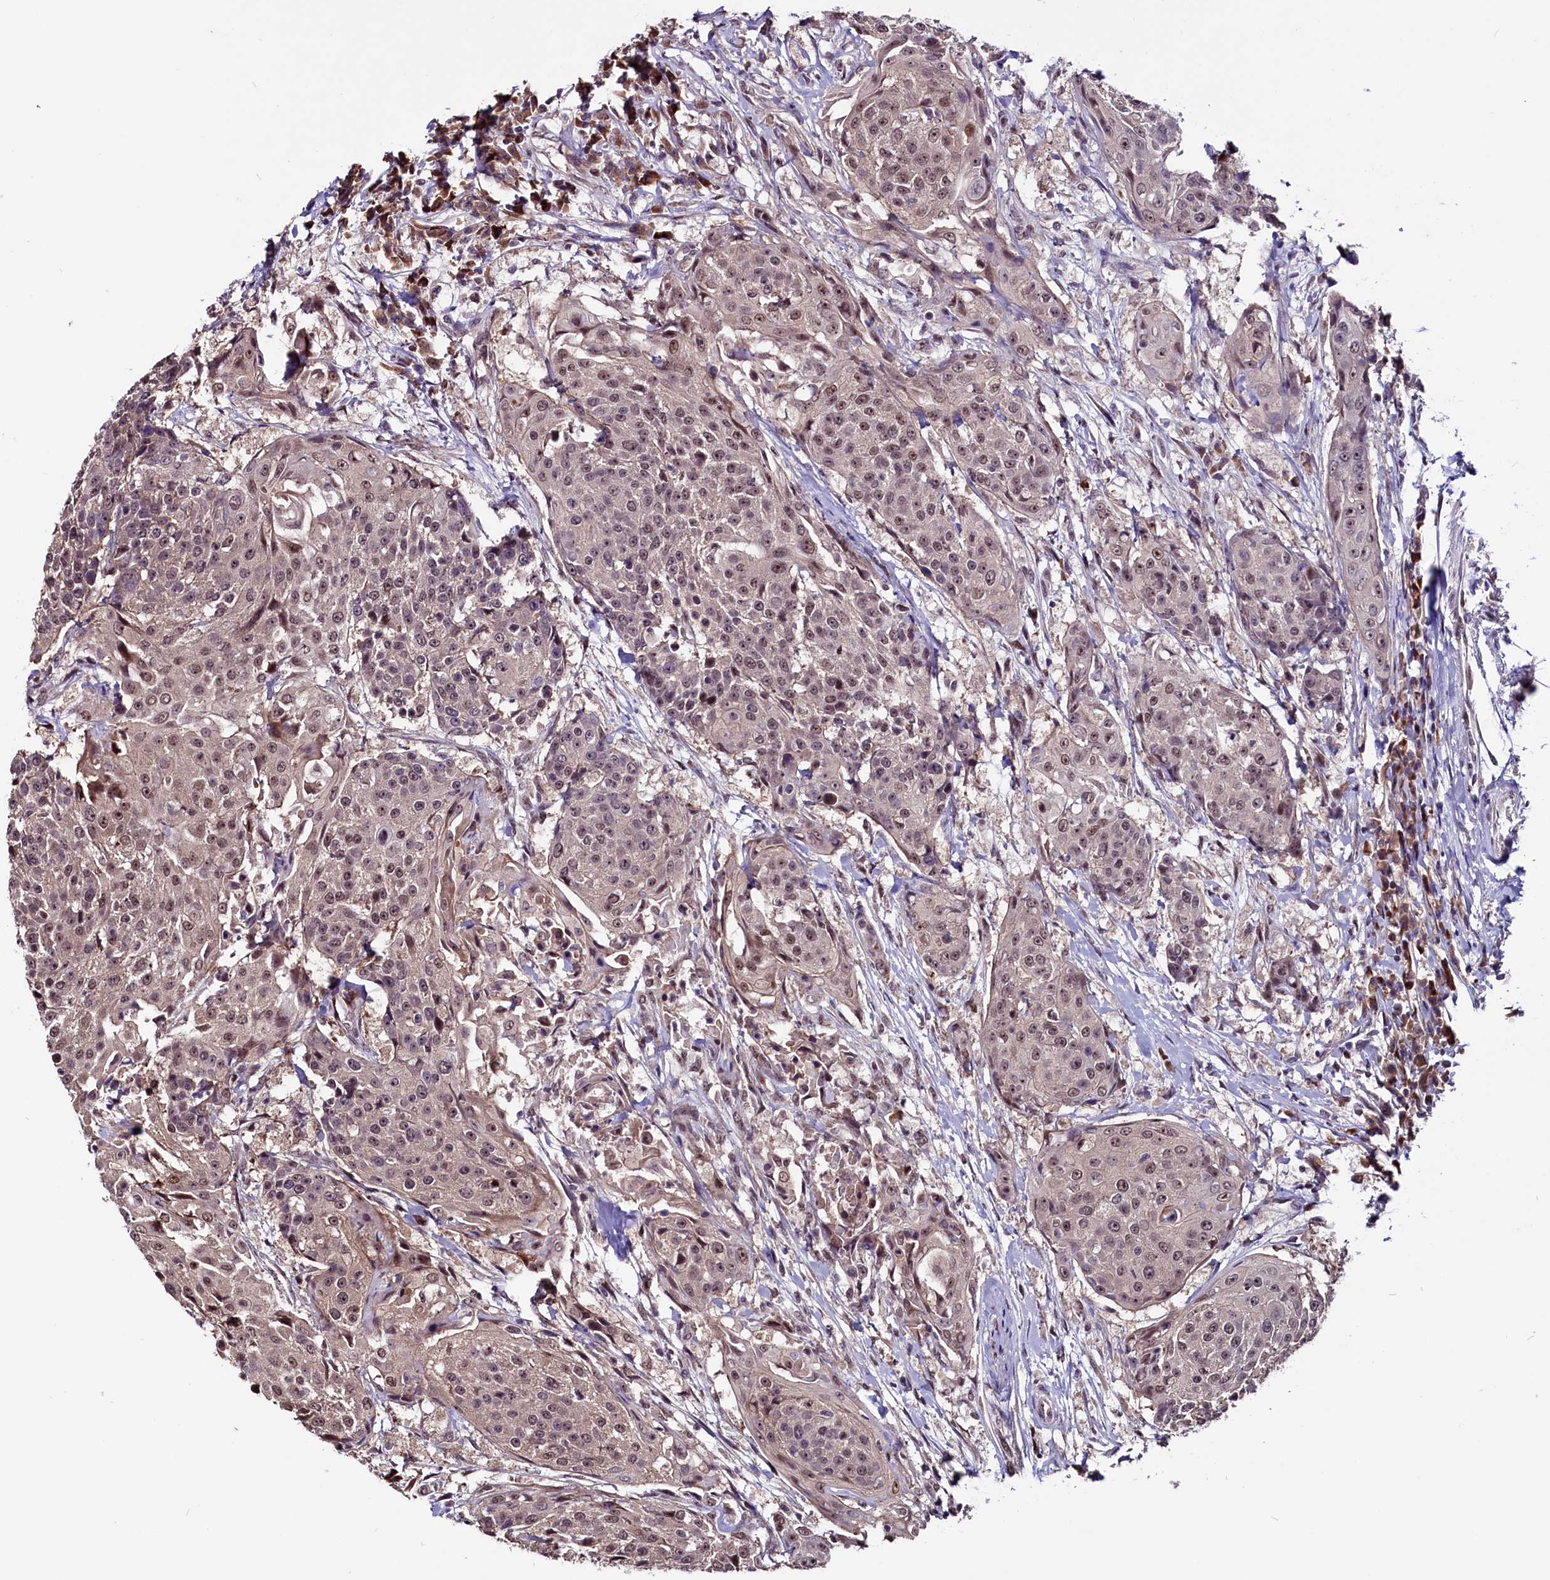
{"staining": {"intensity": "weak", "quantity": "25%-75%", "location": "nuclear"}, "tissue": "urothelial cancer", "cell_type": "Tumor cells", "image_type": "cancer", "snomed": [{"axis": "morphology", "description": "Urothelial carcinoma, High grade"}, {"axis": "topography", "description": "Urinary bladder"}], "caption": "Immunohistochemistry (IHC) image of urothelial carcinoma (high-grade) stained for a protein (brown), which reveals low levels of weak nuclear staining in about 25%-75% of tumor cells.", "gene": "RNMT", "patient": {"sex": "female", "age": 63}}